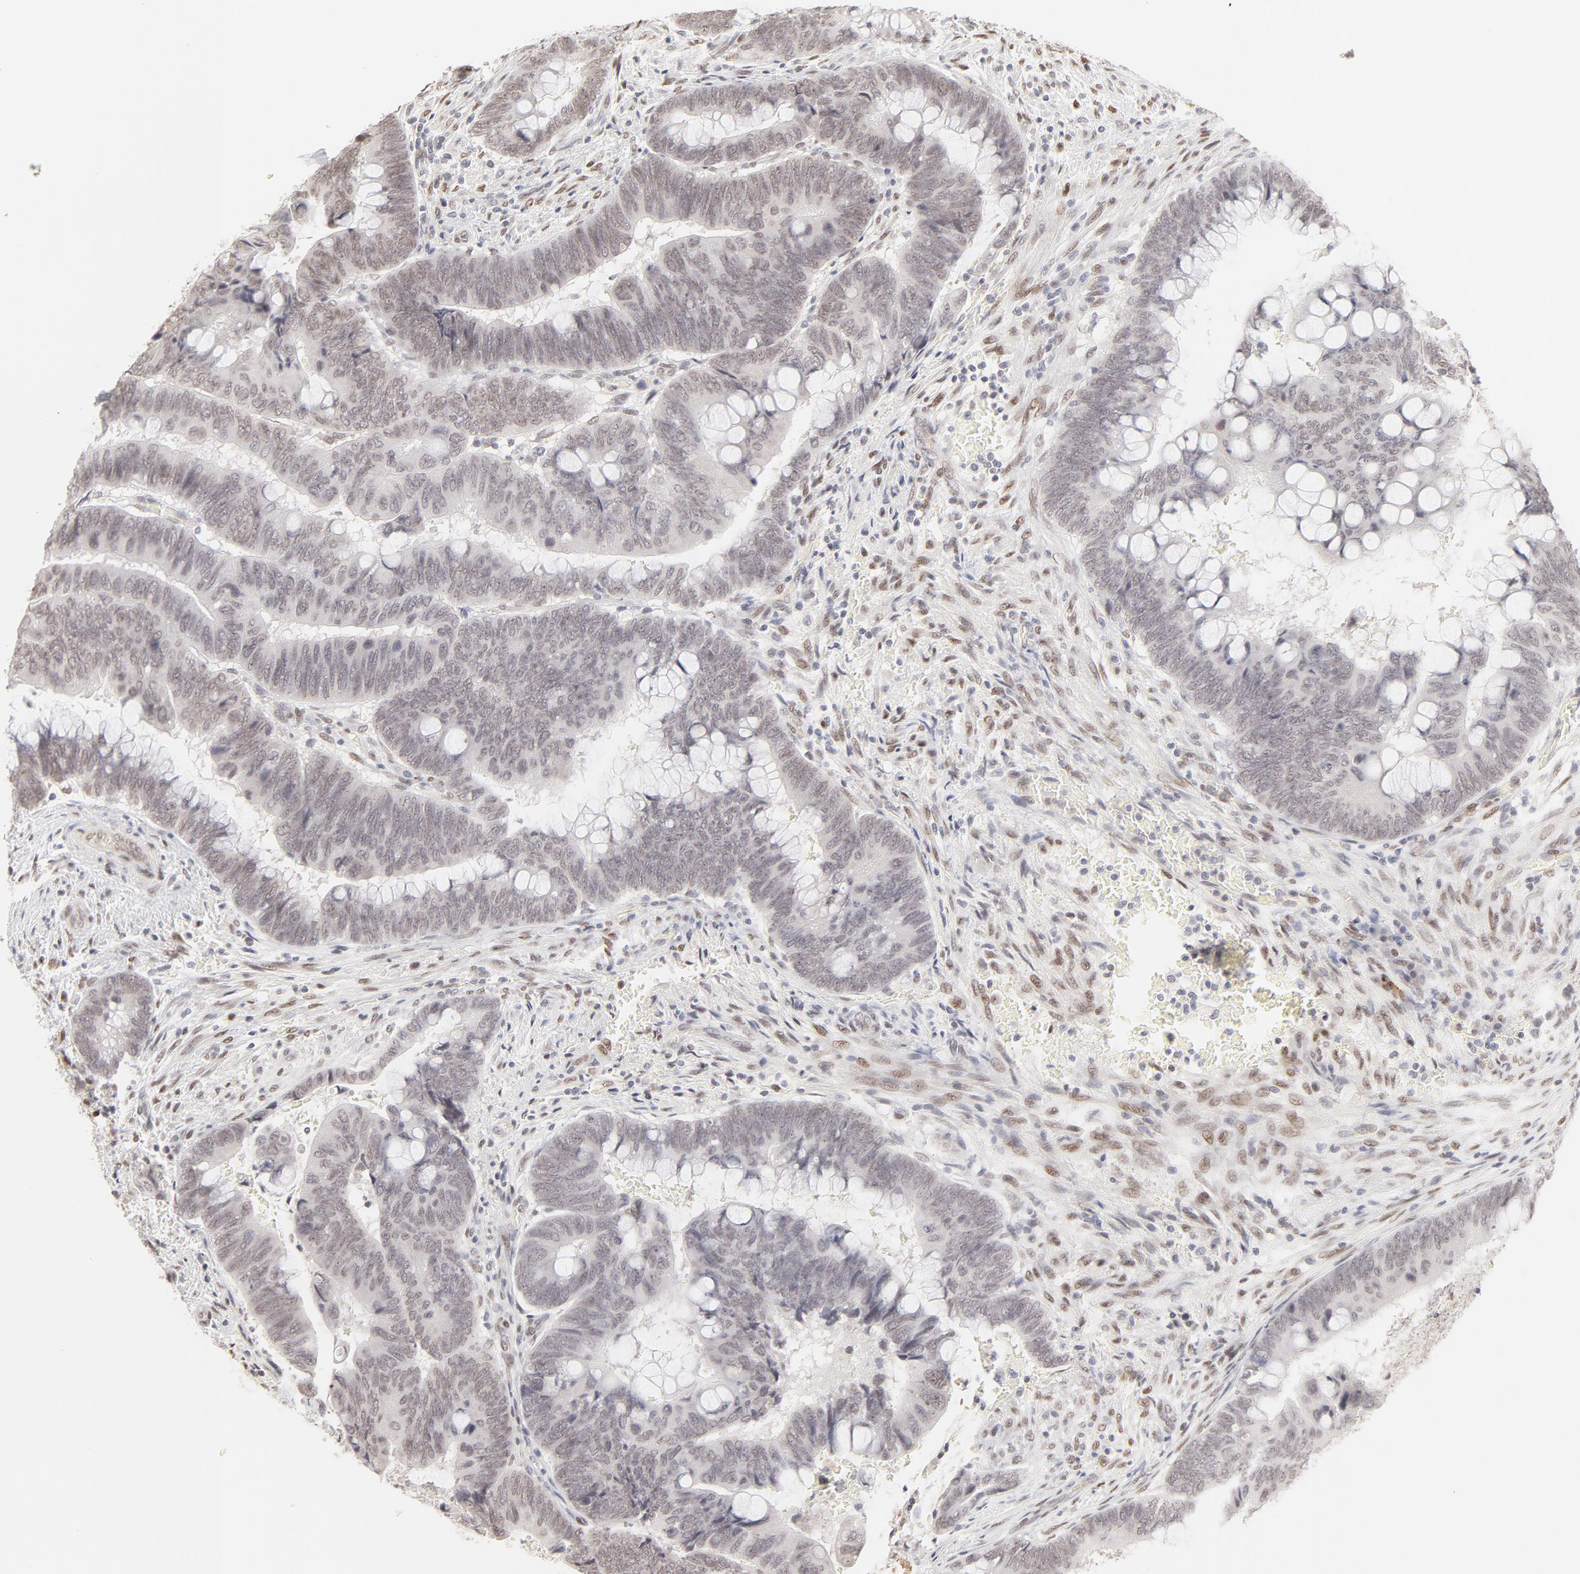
{"staining": {"intensity": "weak", "quantity": "<25%", "location": "nuclear"}, "tissue": "colorectal cancer", "cell_type": "Tumor cells", "image_type": "cancer", "snomed": [{"axis": "morphology", "description": "Normal tissue, NOS"}, {"axis": "morphology", "description": "Adenocarcinoma, NOS"}, {"axis": "topography", "description": "Rectum"}], "caption": "Human colorectal cancer stained for a protein using immunohistochemistry exhibits no positivity in tumor cells.", "gene": "PBX3", "patient": {"sex": "male", "age": 92}}